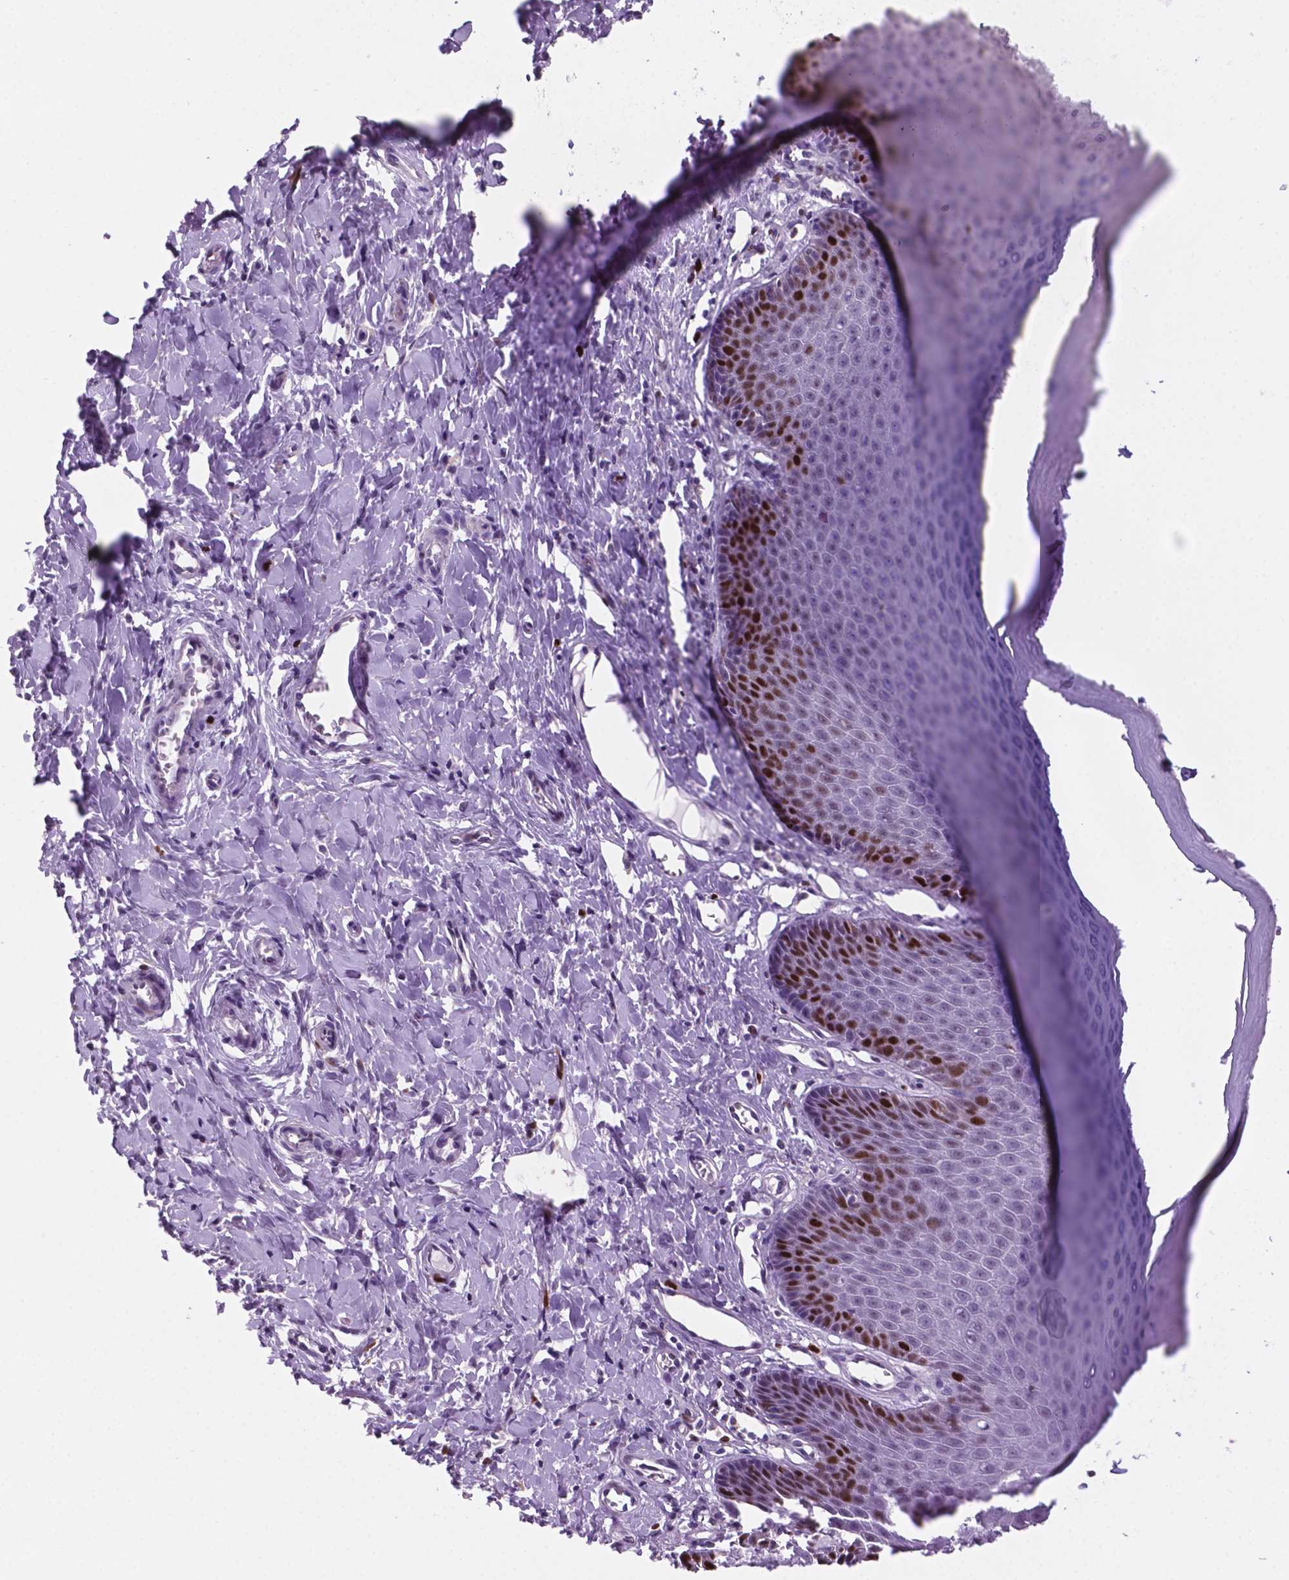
{"staining": {"intensity": "strong", "quantity": "25%-75%", "location": "nuclear"}, "tissue": "vagina", "cell_type": "Squamous epithelial cells", "image_type": "normal", "snomed": [{"axis": "morphology", "description": "Normal tissue, NOS"}, {"axis": "topography", "description": "Vagina"}], "caption": "Immunohistochemical staining of unremarkable vagina reveals strong nuclear protein staining in about 25%-75% of squamous epithelial cells. The staining is performed using DAB (3,3'-diaminobenzidine) brown chromogen to label protein expression. The nuclei are counter-stained blue using hematoxylin.", "gene": "NCAPH2", "patient": {"sex": "female", "age": 83}}